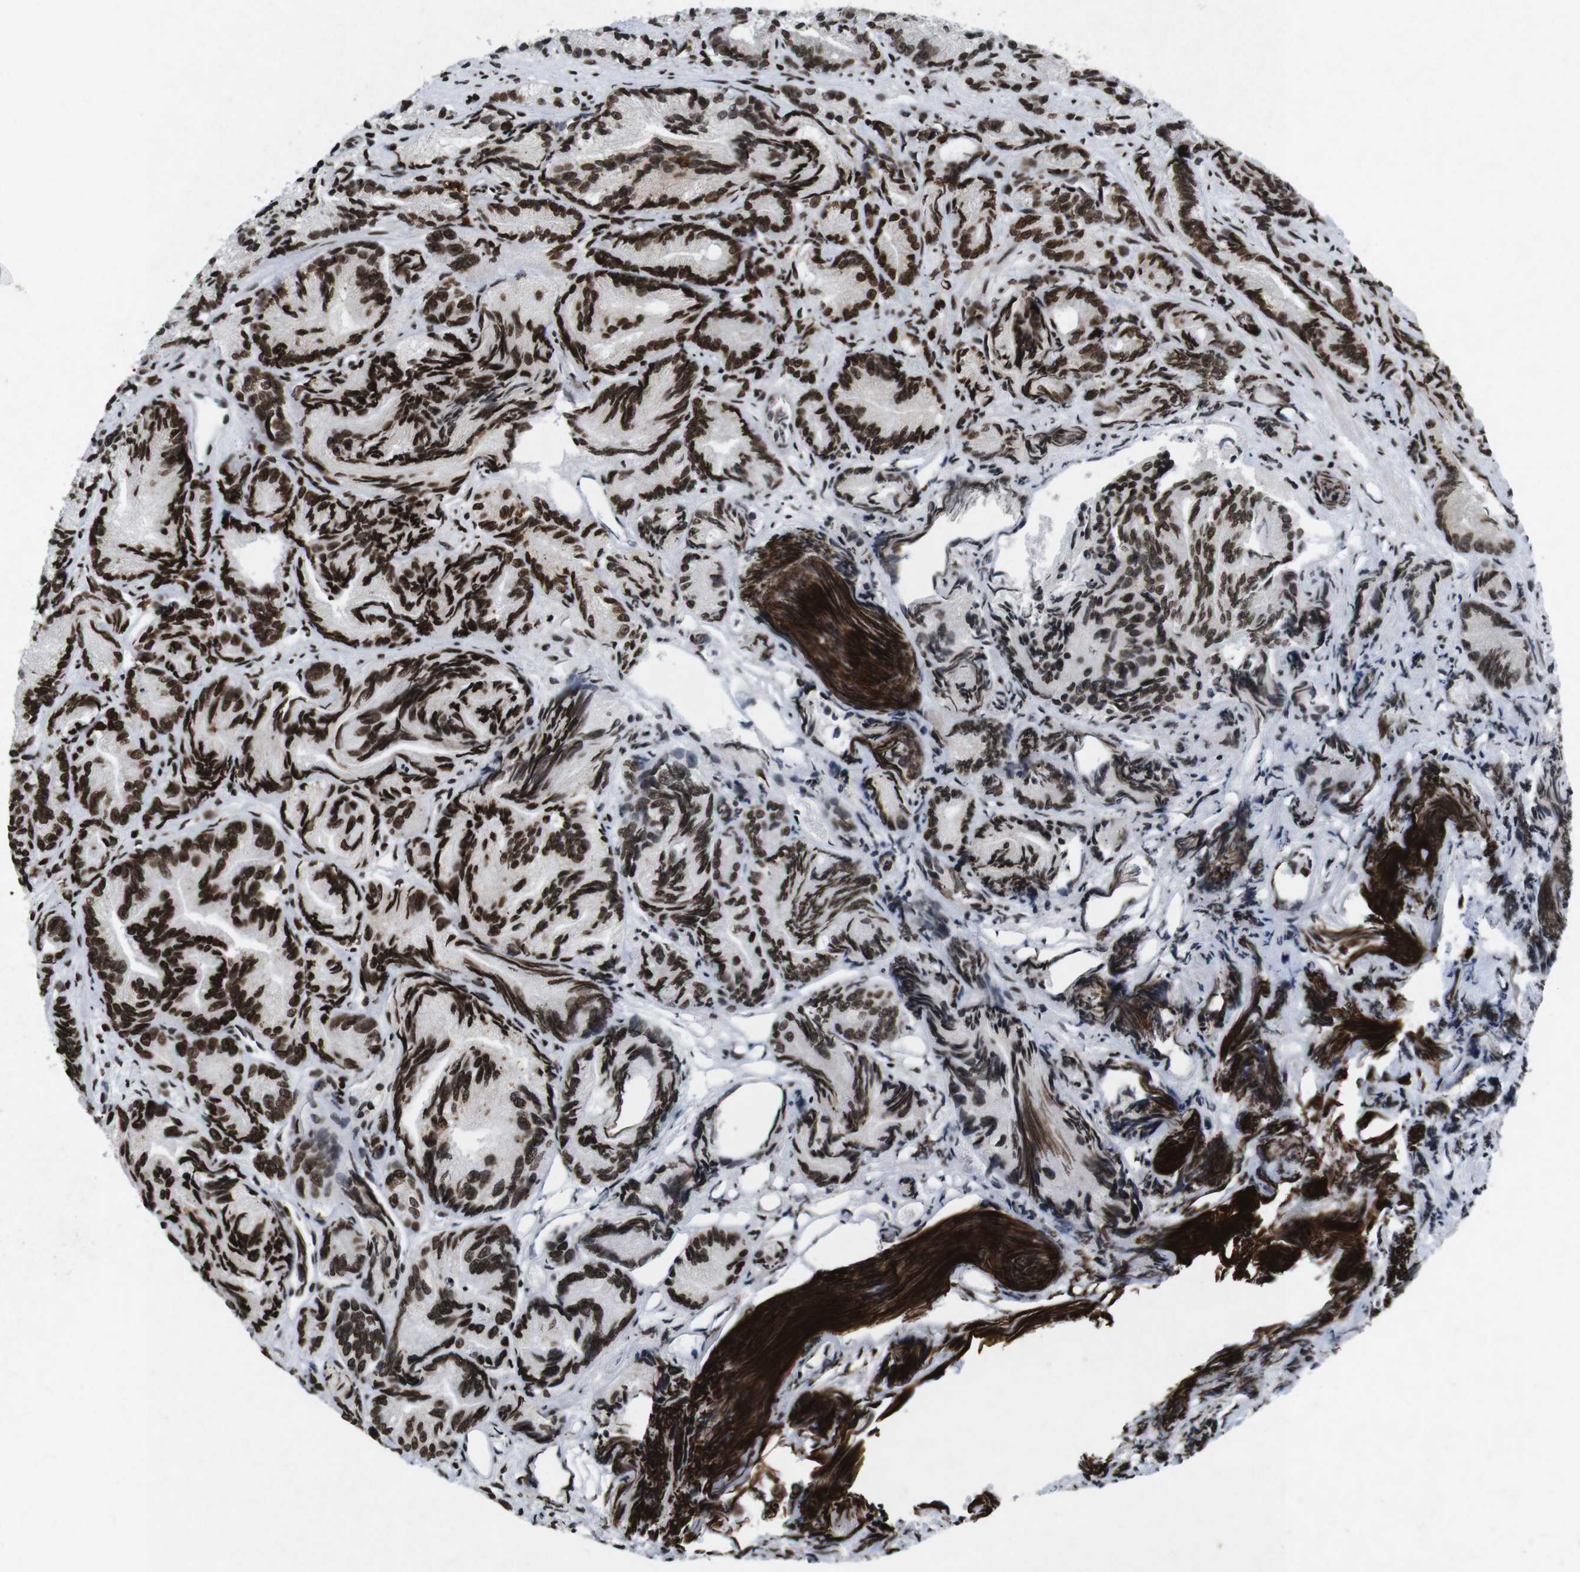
{"staining": {"intensity": "strong", "quantity": ">75%", "location": "nuclear"}, "tissue": "prostate cancer", "cell_type": "Tumor cells", "image_type": "cancer", "snomed": [{"axis": "morphology", "description": "Adenocarcinoma, Low grade"}, {"axis": "topography", "description": "Prostate"}], "caption": "Prostate adenocarcinoma (low-grade) tissue shows strong nuclear positivity in about >75% of tumor cells", "gene": "MAGEH1", "patient": {"sex": "male", "age": 89}}